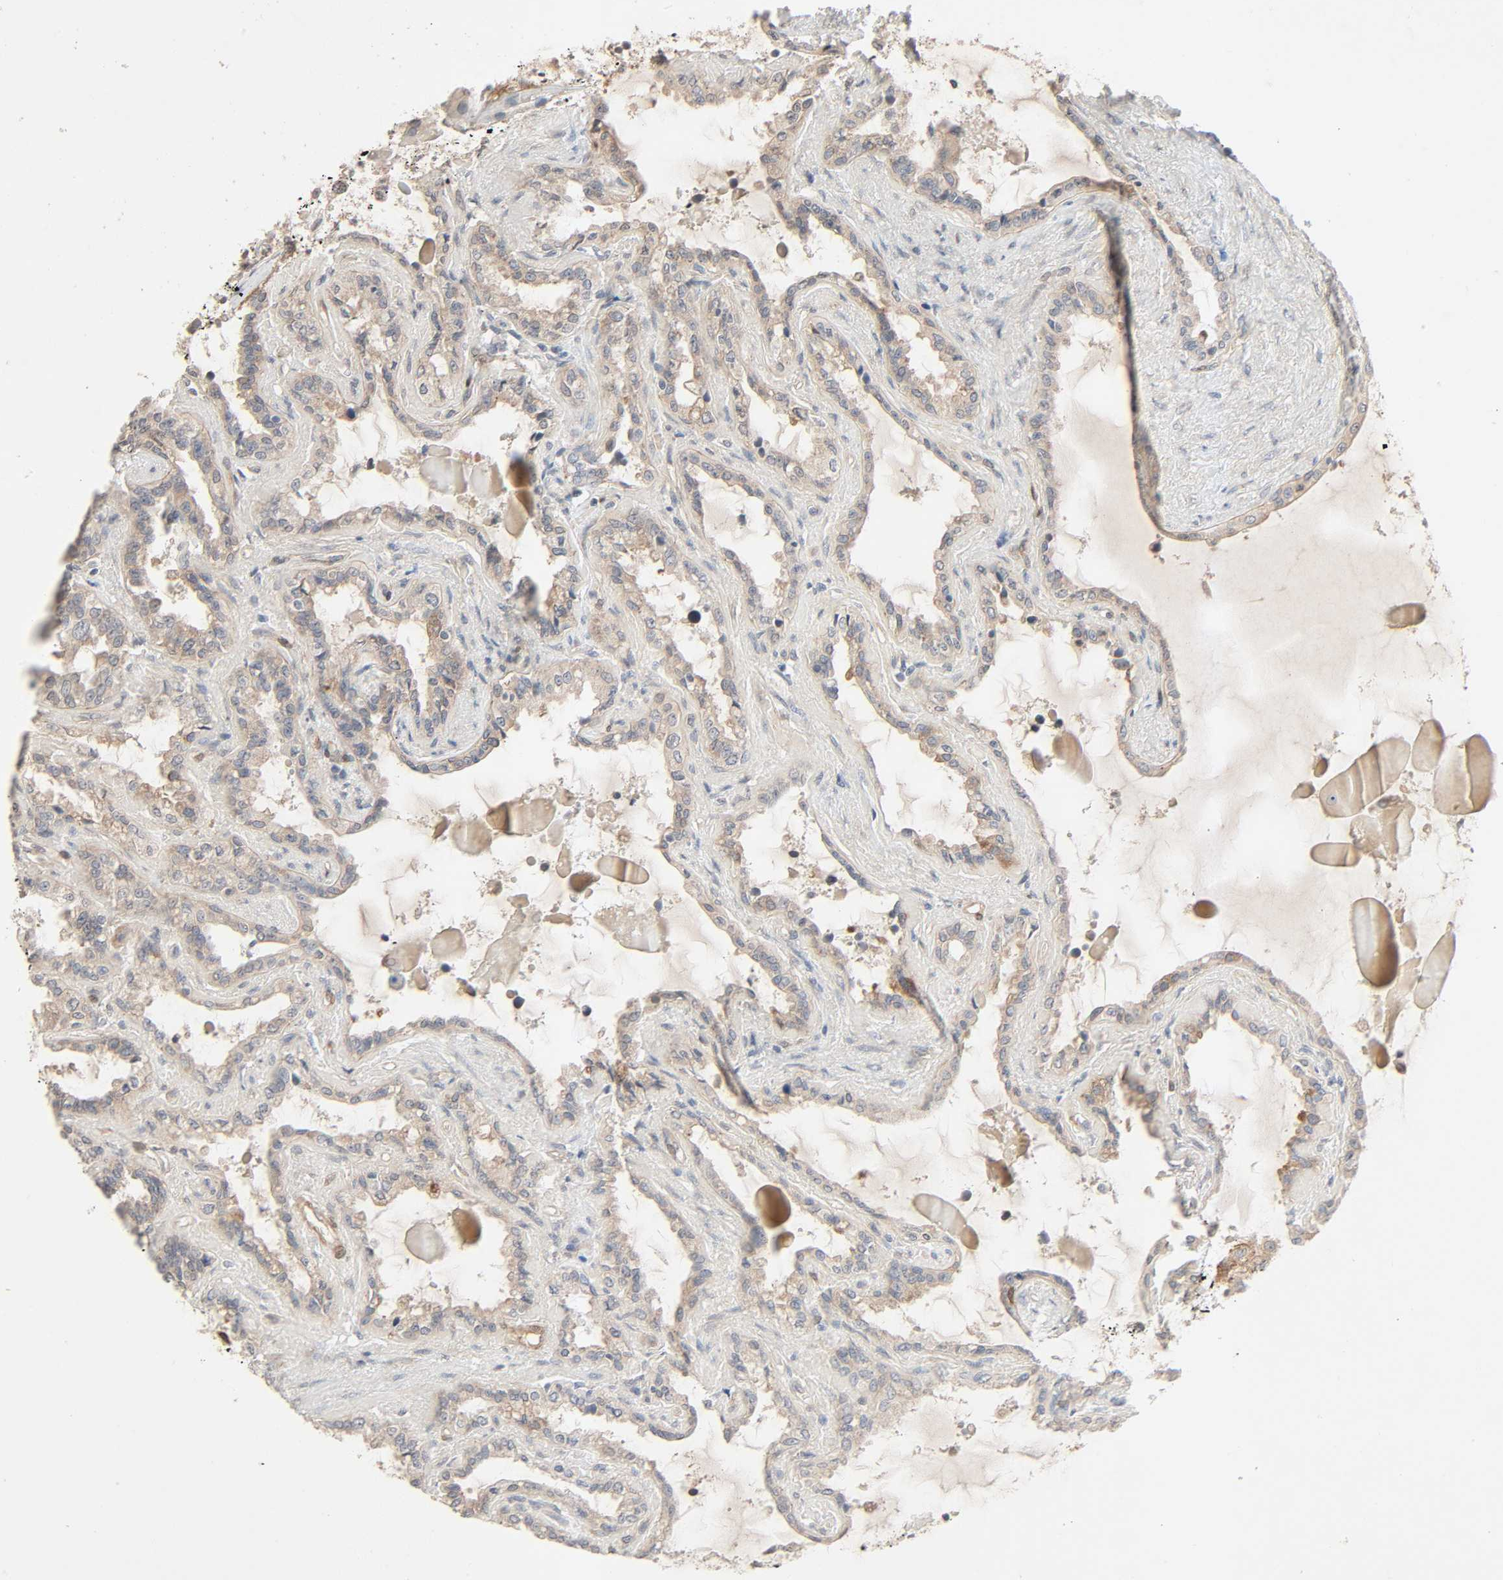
{"staining": {"intensity": "weak", "quantity": ">75%", "location": "cytoplasmic/membranous"}, "tissue": "seminal vesicle", "cell_type": "Glandular cells", "image_type": "normal", "snomed": [{"axis": "morphology", "description": "Normal tissue, NOS"}, {"axis": "morphology", "description": "Inflammation, NOS"}, {"axis": "topography", "description": "Urinary bladder"}, {"axis": "topography", "description": "Prostate"}, {"axis": "topography", "description": "Seminal veicle"}], "caption": "A photomicrograph showing weak cytoplasmic/membranous positivity in about >75% of glandular cells in unremarkable seminal vesicle, as visualized by brown immunohistochemical staining.", "gene": "PTK2", "patient": {"sex": "male", "age": 82}}